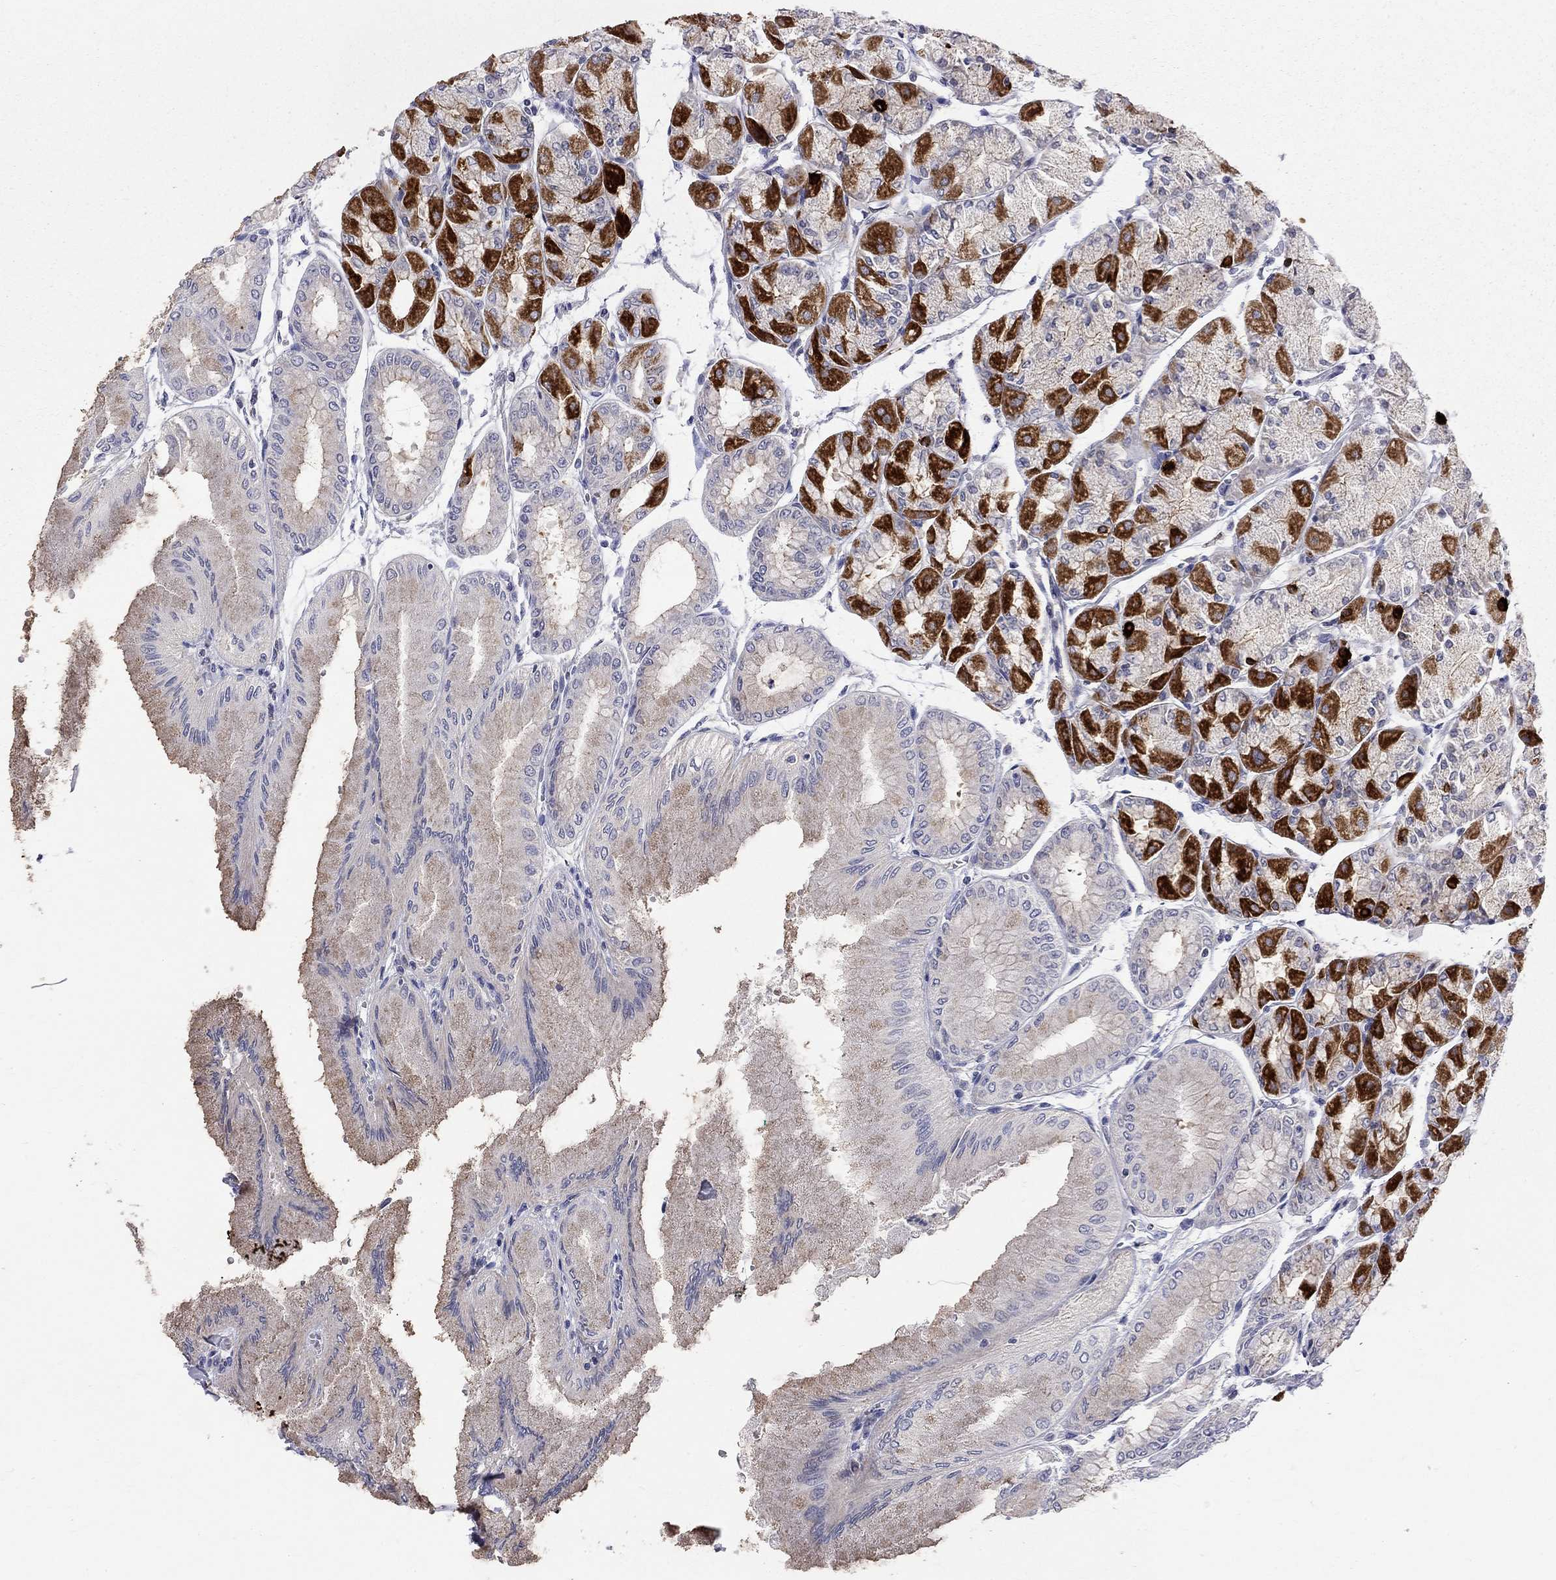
{"staining": {"intensity": "strong", "quantity": "<25%", "location": "cytoplasmic/membranous"}, "tissue": "stomach", "cell_type": "Glandular cells", "image_type": "normal", "snomed": [{"axis": "morphology", "description": "Normal tissue, NOS"}, {"axis": "topography", "description": "Stomach, upper"}], "caption": "Immunohistochemistry histopathology image of normal stomach: human stomach stained using immunohistochemistry demonstrates medium levels of strong protein expression localized specifically in the cytoplasmic/membranous of glandular cells, appearing as a cytoplasmic/membranous brown color.", "gene": "ACSL1", "patient": {"sex": "male", "age": 60}}